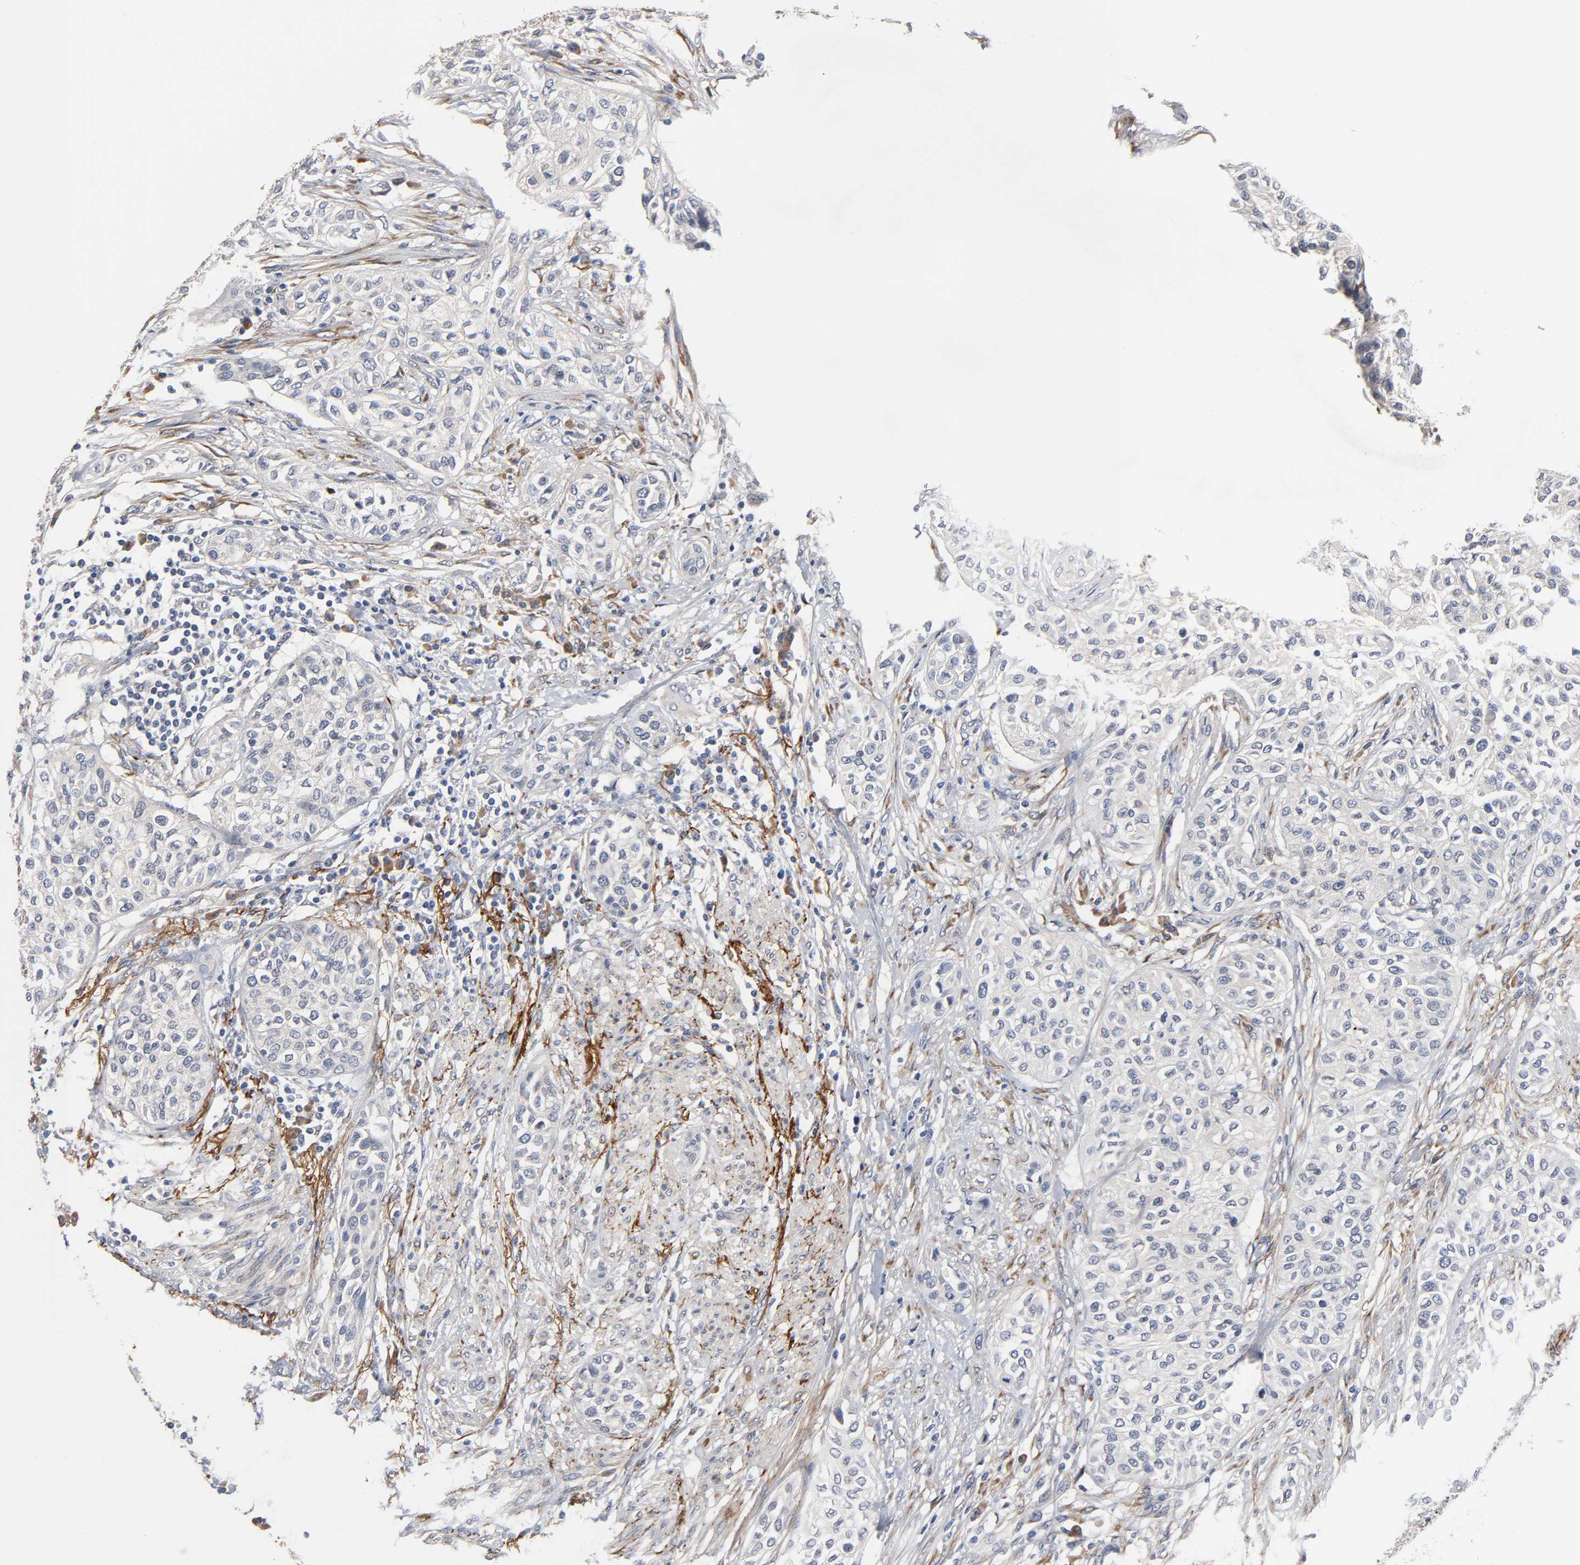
{"staining": {"intensity": "negative", "quantity": "none", "location": "none"}, "tissue": "urothelial cancer", "cell_type": "Tumor cells", "image_type": "cancer", "snomed": [{"axis": "morphology", "description": "Urothelial carcinoma, High grade"}, {"axis": "topography", "description": "Urinary bladder"}], "caption": "This is a histopathology image of IHC staining of urothelial carcinoma (high-grade), which shows no positivity in tumor cells.", "gene": "HDLBP", "patient": {"sex": "male", "age": 74}}